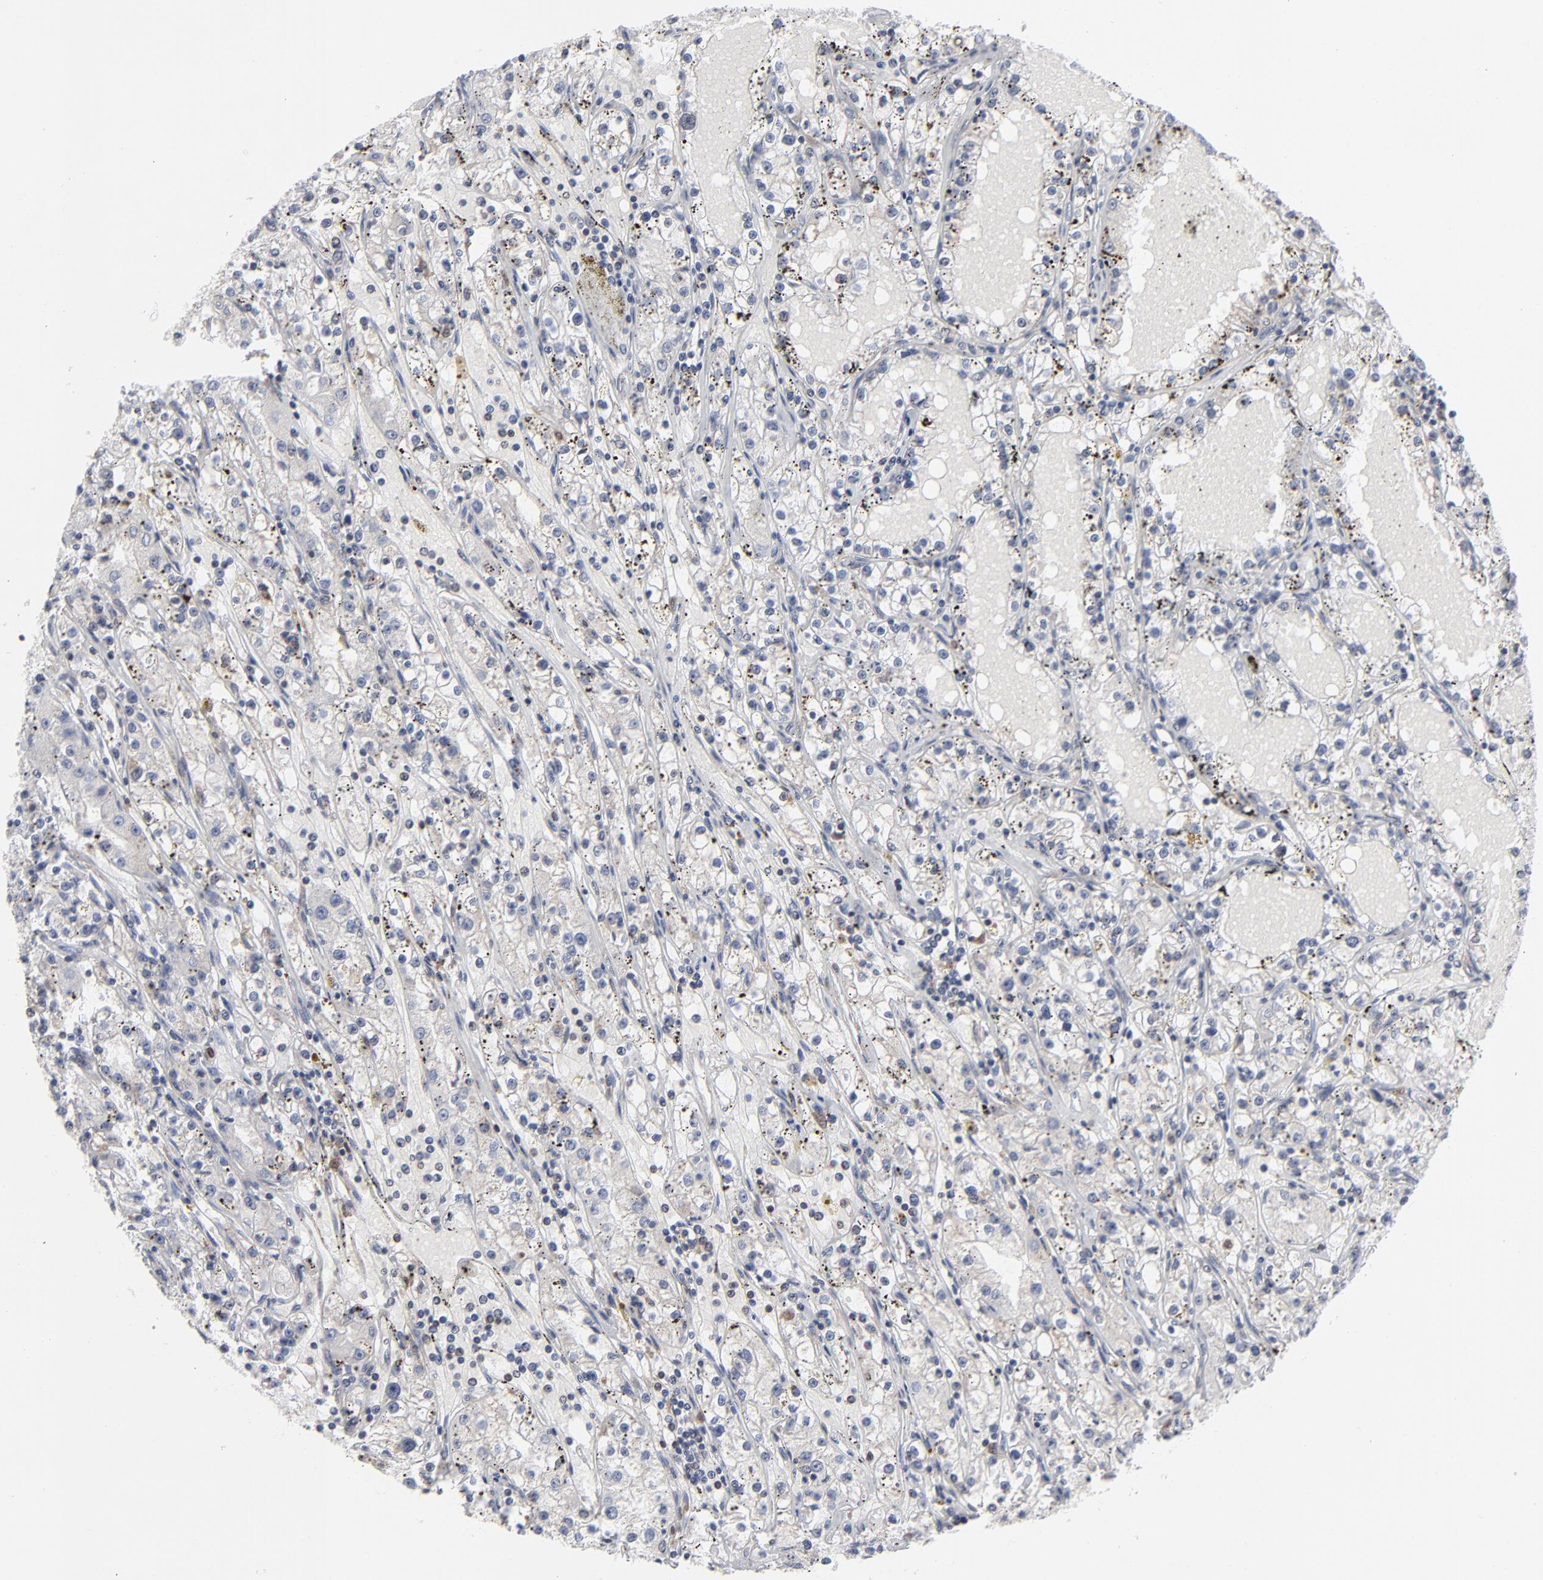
{"staining": {"intensity": "negative", "quantity": "none", "location": "none"}, "tissue": "renal cancer", "cell_type": "Tumor cells", "image_type": "cancer", "snomed": [{"axis": "morphology", "description": "Adenocarcinoma, NOS"}, {"axis": "topography", "description": "Kidney"}], "caption": "An IHC photomicrograph of renal cancer is shown. There is no staining in tumor cells of renal cancer. (IHC, brightfield microscopy, high magnification).", "gene": "MAP2K1", "patient": {"sex": "male", "age": 56}}